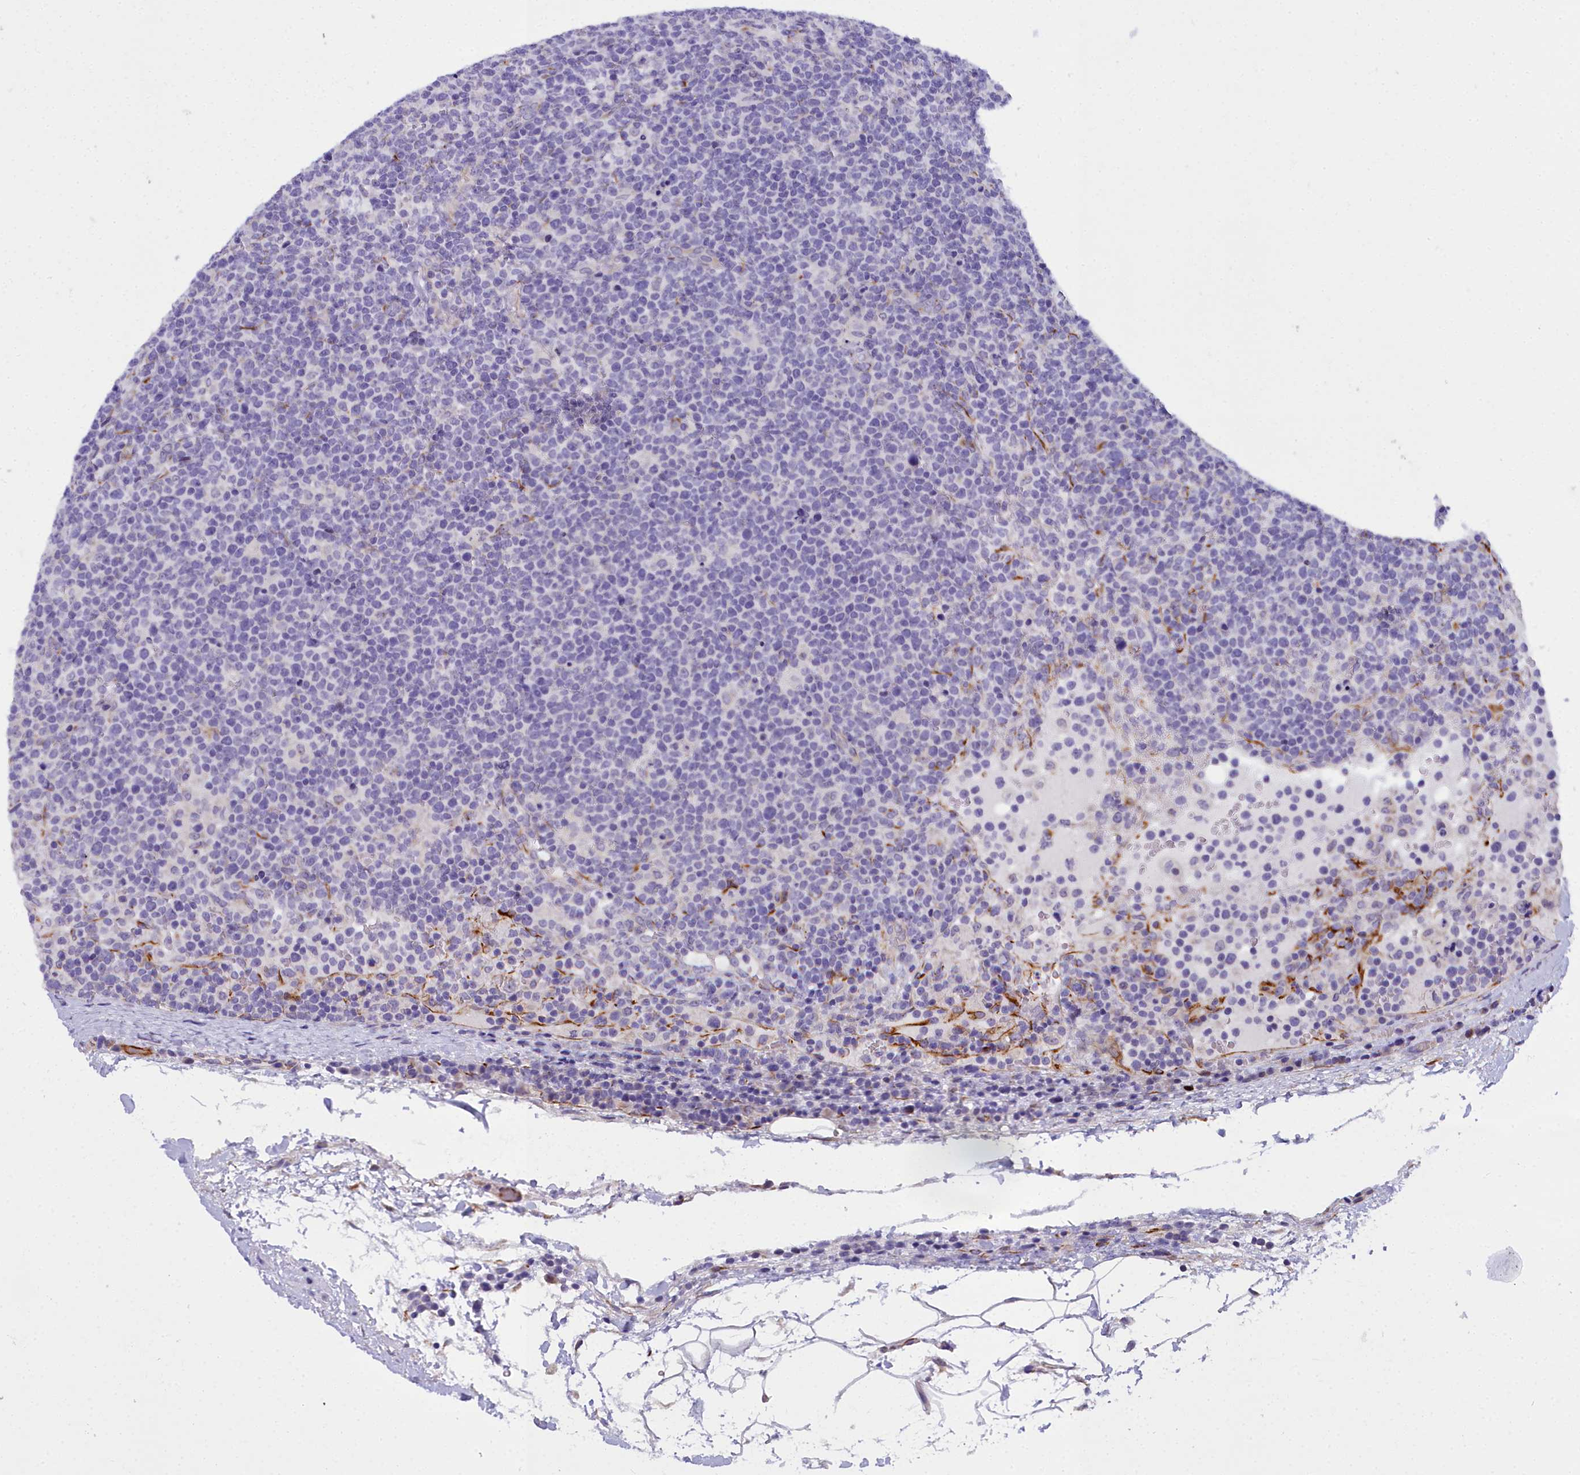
{"staining": {"intensity": "negative", "quantity": "none", "location": "none"}, "tissue": "lymphoma", "cell_type": "Tumor cells", "image_type": "cancer", "snomed": [{"axis": "morphology", "description": "Malignant lymphoma, non-Hodgkin's type, High grade"}, {"axis": "topography", "description": "Lymph node"}], "caption": "The immunohistochemistry micrograph has no significant staining in tumor cells of lymphoma tissue.", "gene": "TIMM22", "patient": {"sex": "male", "age": 61}}